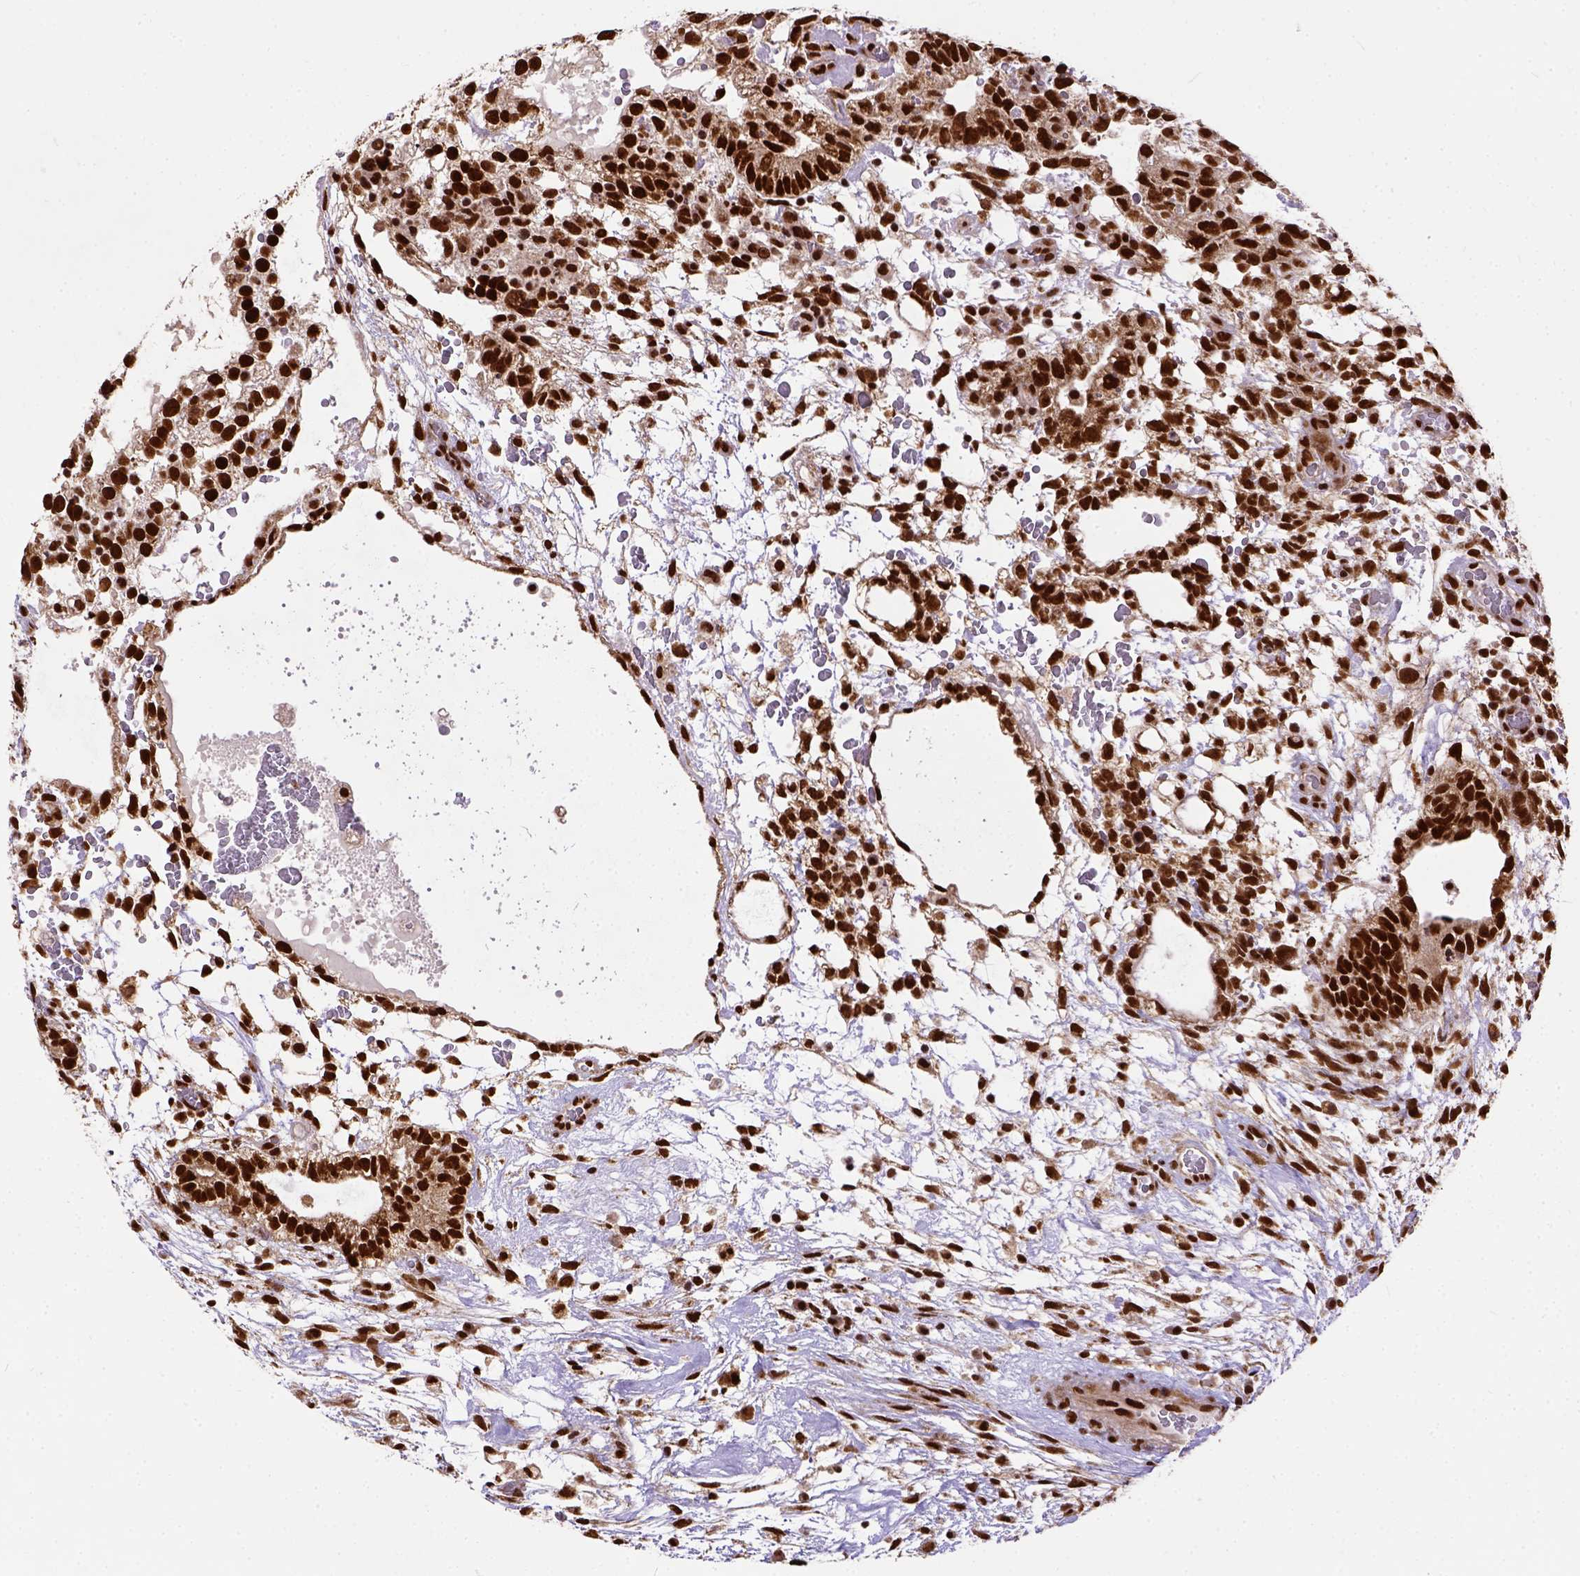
{"staining": {"intensity": "strong", "quantity": ">75%", "location": "nuclear"}, "tissue": "testis cancer", "cell_type": "Tumor cells", "image_type": "cancer", "snomed": [{"axis": "morphology", "description": "Normal tissue, NOS"}, {"axis": "morphology", "description": "Carcinoma, Embryonal, NOS"}, {"axis": "topography", "description": "Testis"}], "caption": "Immunohistochemical staining of human testis embryonal carcinoma exhibits high levels of strong nuclear protein positivity in approximately >75% of tumor cells.", "gene": "NACC1", "patient": {"sex": "male", "age": 32}}